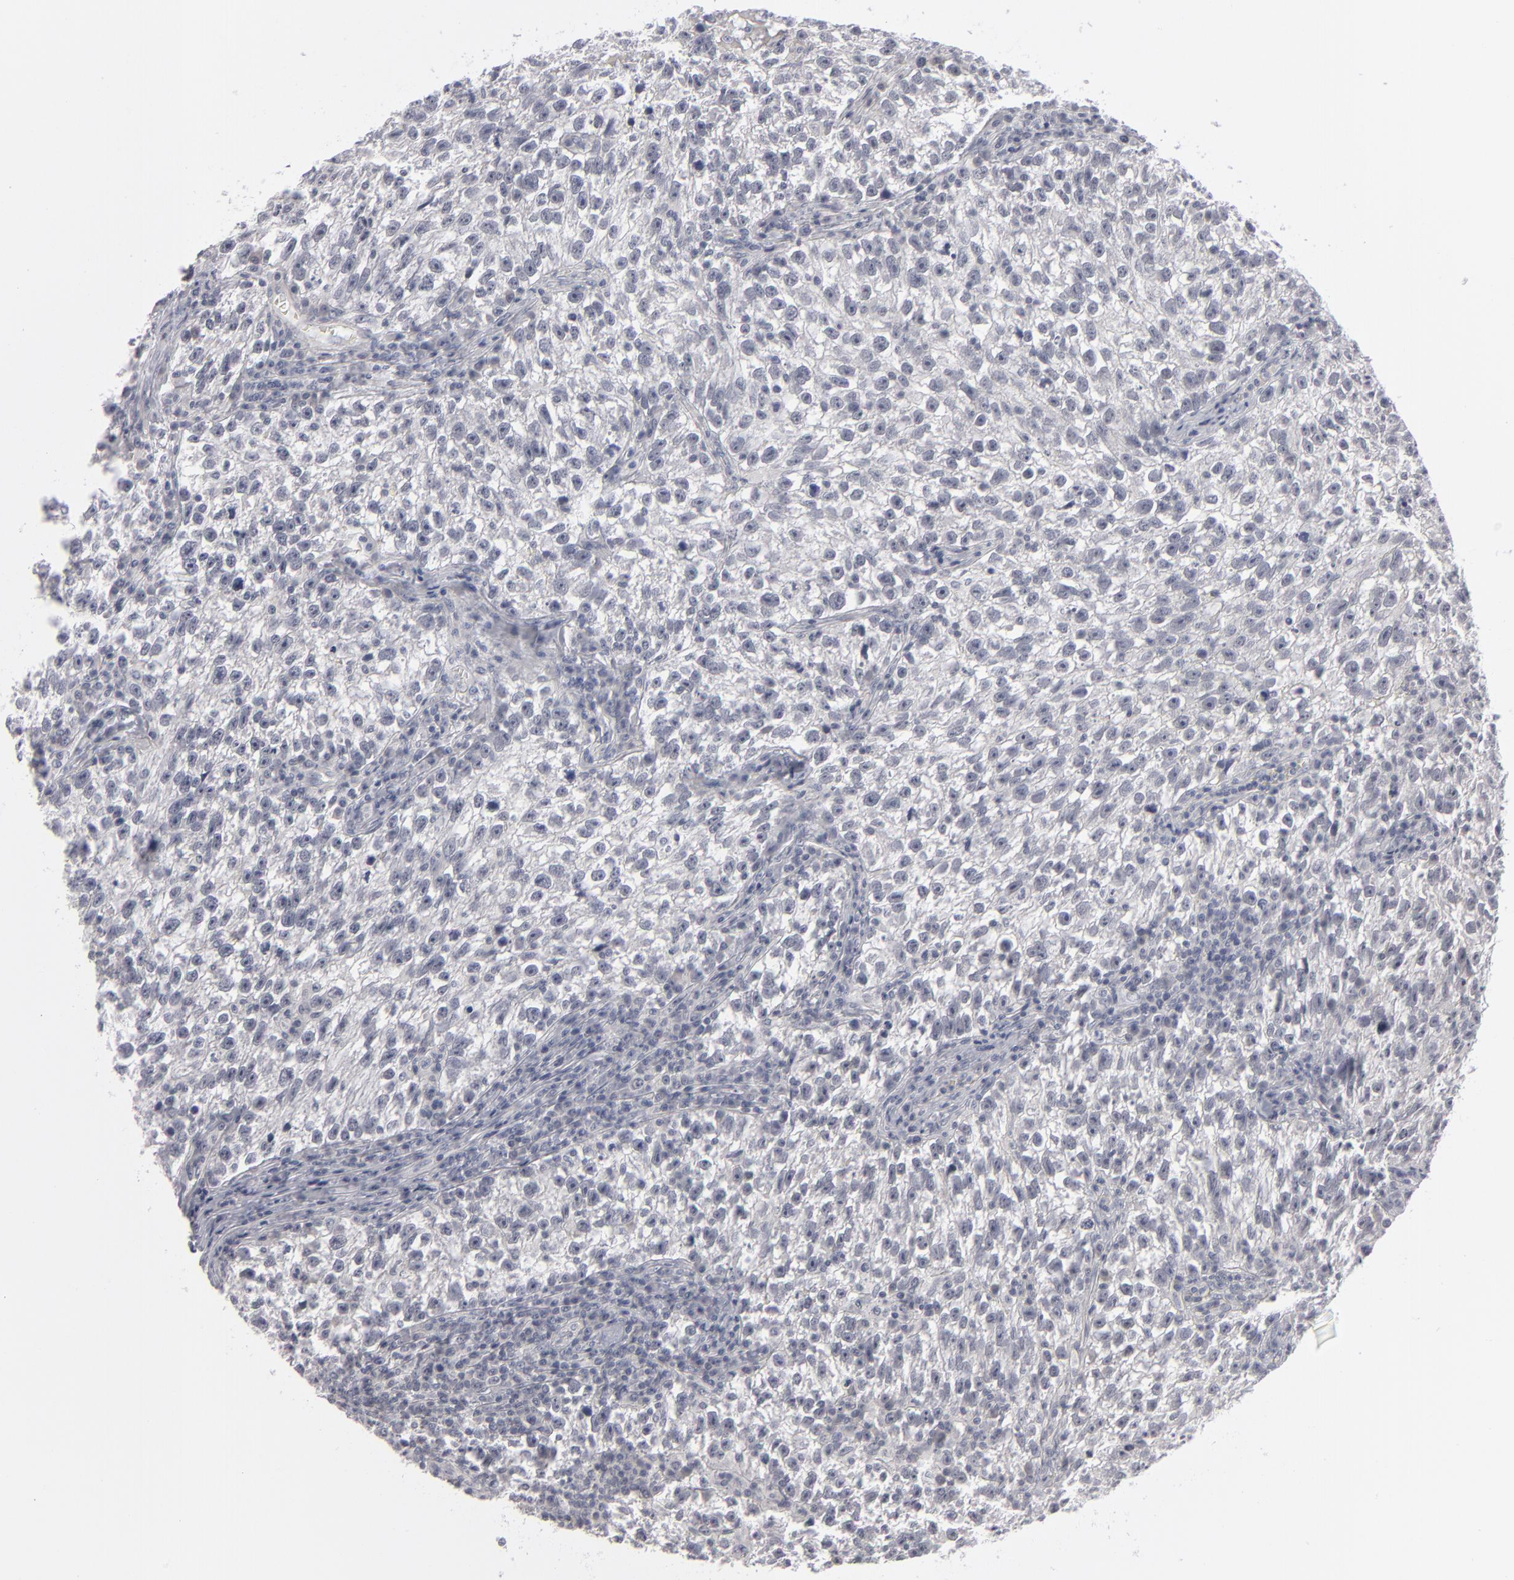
{"staining": {"intensity": "negative", "quantity": "none", "location": "none"}, "tissue": "testis cancer", "cell_type": "Tumor cells", "image_type": "cancer", "snomed": [{"axis": "morphology", "description": "Seminoma, NOS"}, {"axis": "topography", "description": "Testis"}], "caption": "IHC photomicrograph of neoplastic tissue: testis seminoma stained with DAB (3,3'-diaminobenzidine) demonstrates no significant protein positivity in tumor cells.", "gene": "KIAA1210", "patient": {"sex": "male", "age": 38}}